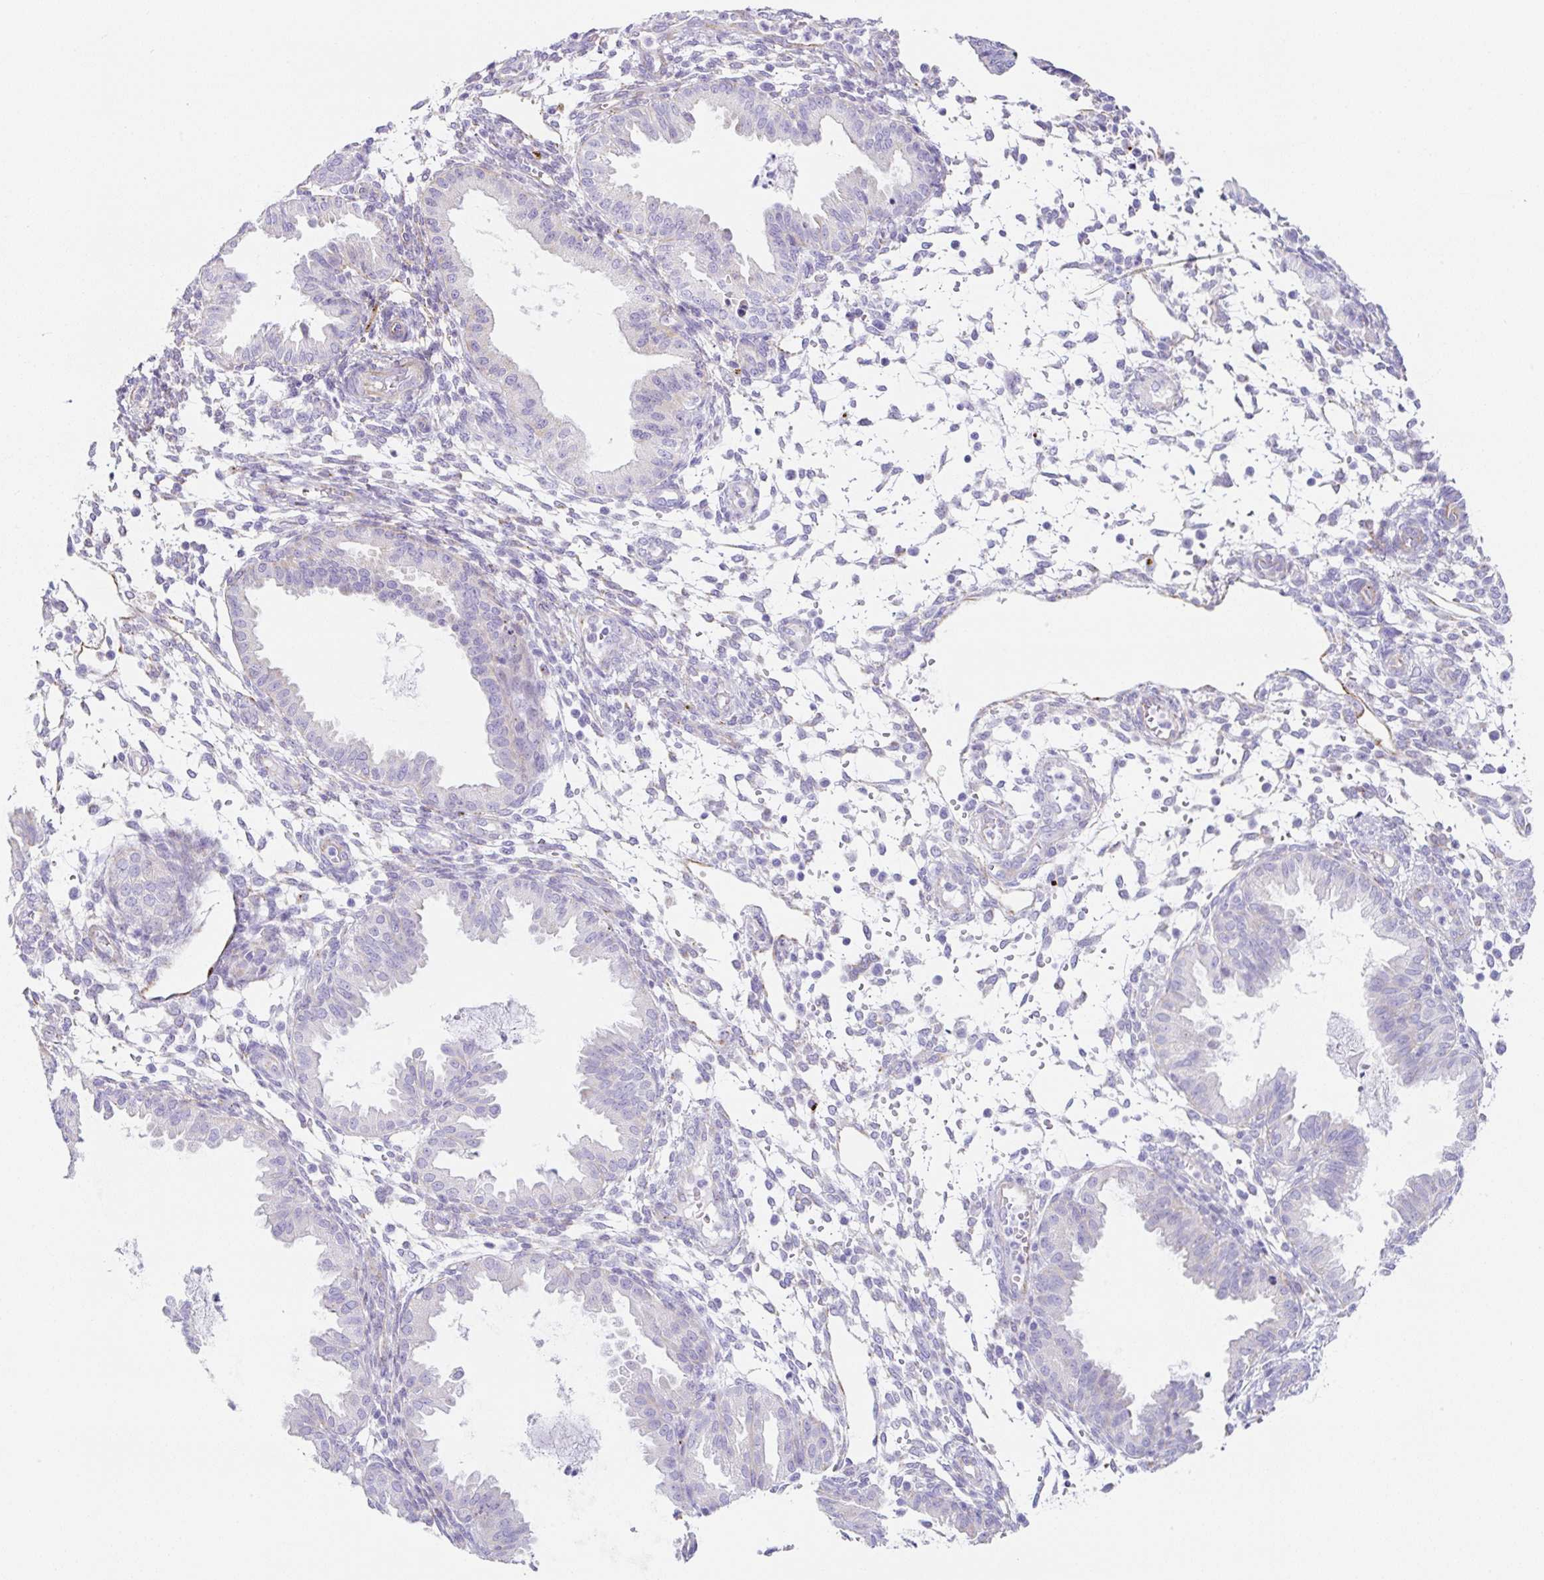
{"staining": {"intensity": "negative", "quantity": "none", "location": "none"}, "tissue": "endometrium", "cell_type": "Cells in endometrial stroma", "image_type": "normal", "snomed": [{"axis": "morphology", "description": "Normal tissue, NOS"}, {"axis": "topography", "description": "Endometrium"}], "caption": "Endometrium was stained to show a protein in brown. There is no significant expression in cells in endometrial stroma.", "gene": "DKK4", "patient": {"sex": "female", "age": 33}}